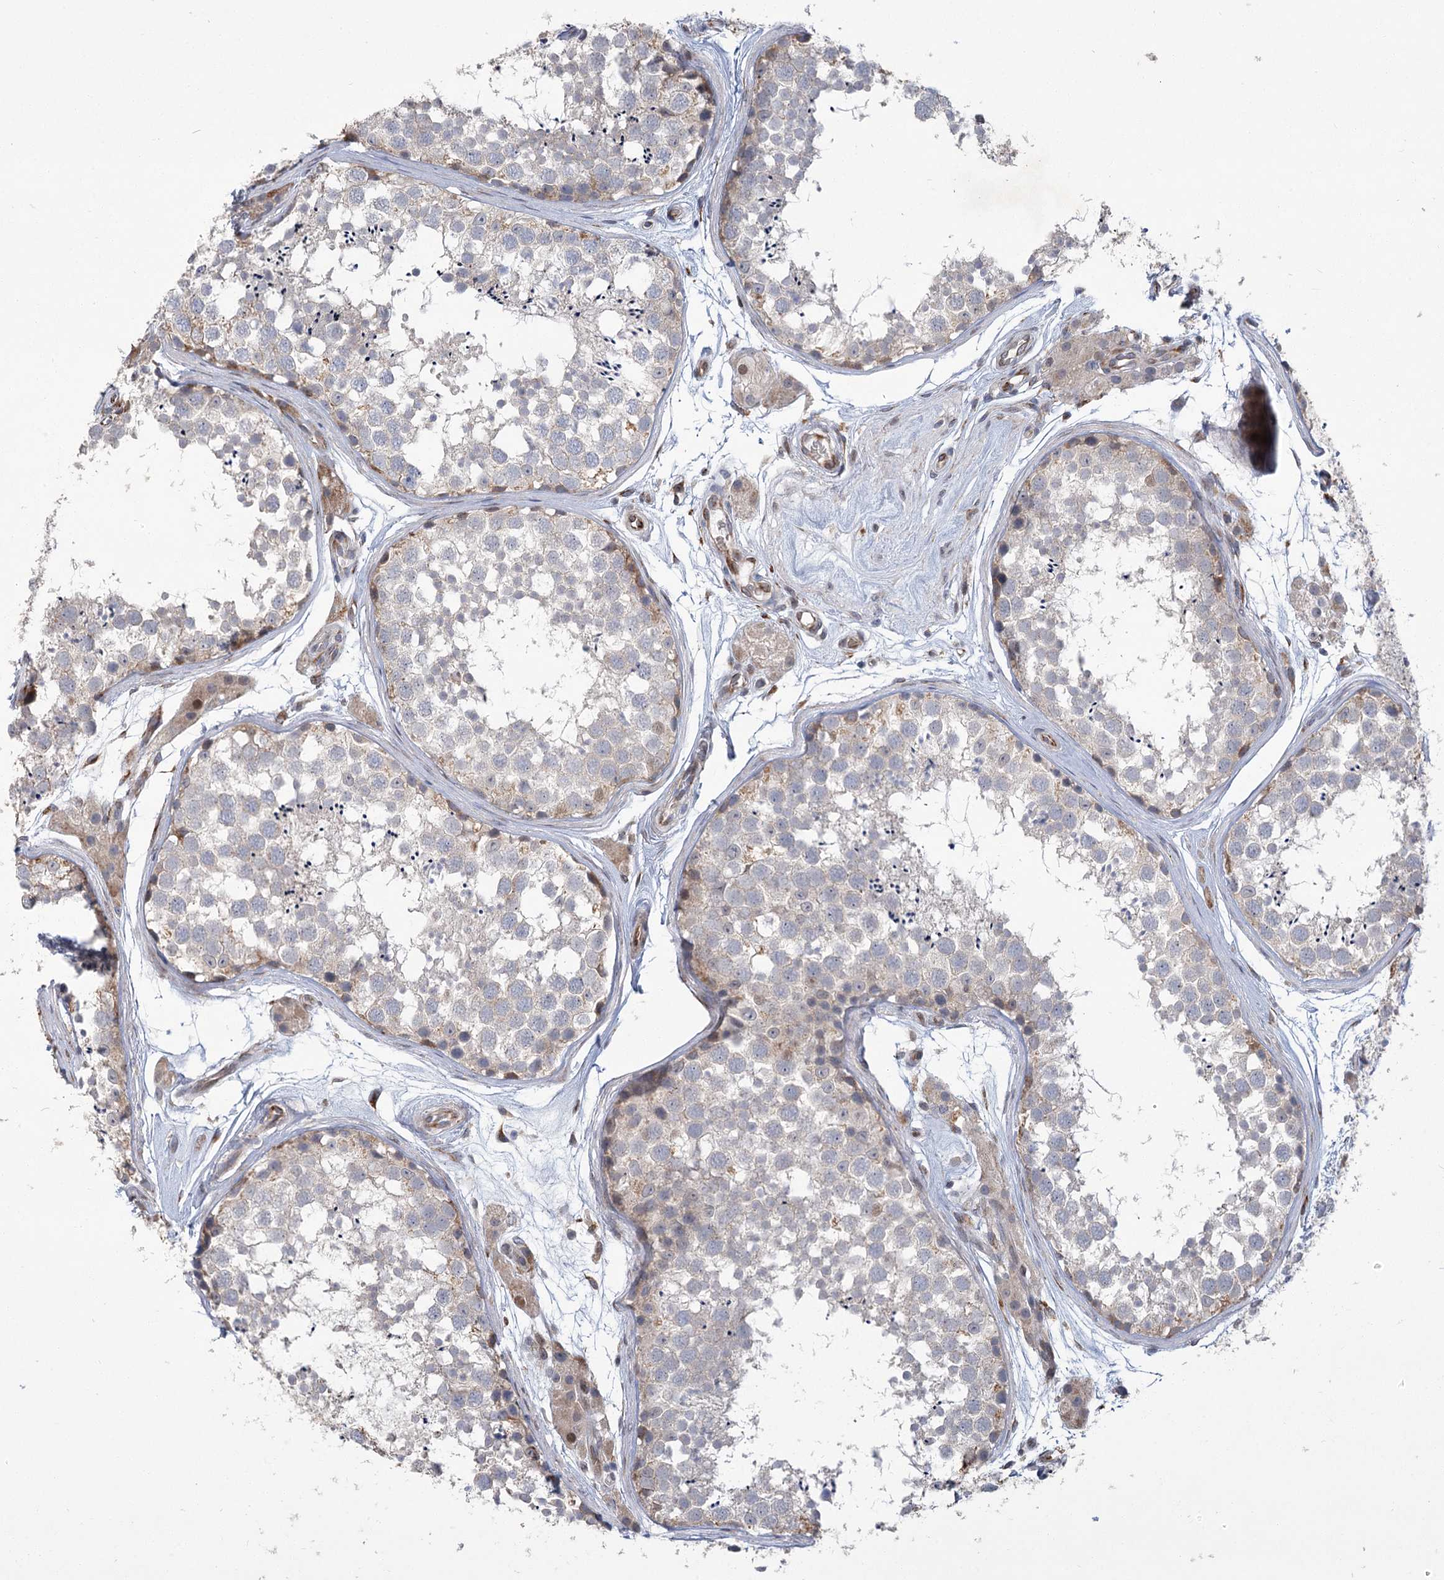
{"staining": {"intensity": "weak", "quantity": "<25%", "location": "cytoplasmic/membranous"}, "tissue": "testis", "cell_type": "Cells in seminiferous ducts", "image_type": "normal", "snomed": [{"axis": "morphology", "description": "Normal tissue, NOS"}, {"axis": "topography", "description": "Testis"}], "caption": "Testis stained for a protein using IHC exhibits no expression cells in seminiferous ducts.", "gene": "GCNT4", "patient": {"sex": "male", "age": 56}}